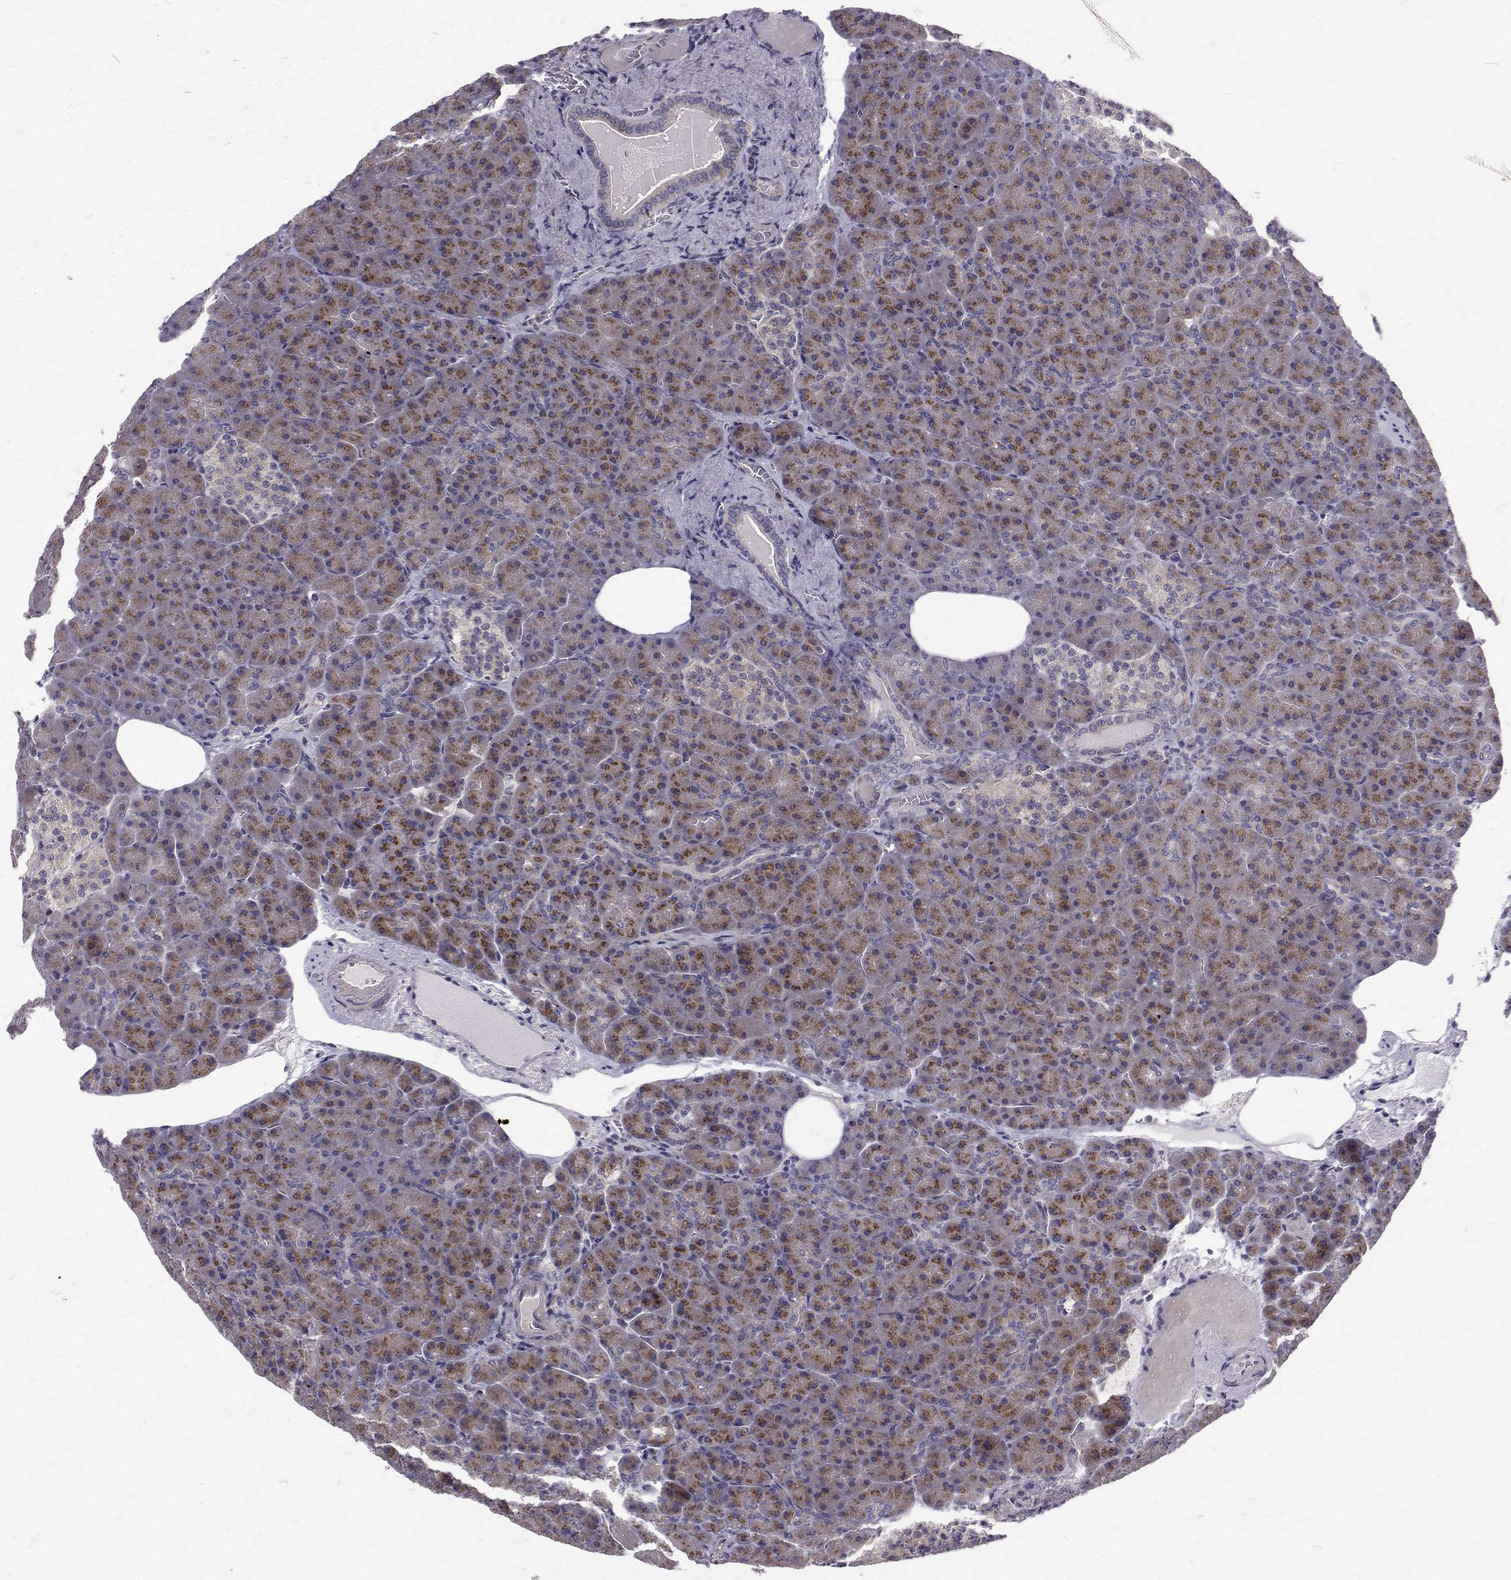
{"staining": {"intensity": "moderate", "quantity": "25%-75%", "location": "cytoplasmic/membranous"}, "tissue": "pancreas", "cell_type": "Exocrine glandular cells", "image_type": "normal", "snomed": [{"axis": "morphology", "description": "Normal tissue, NOS"}, {"axis": "topography", "description": "Pancreas"}], "caption": "Brown immunohistochemical staining in unremarkable human pancreas demonstrates moderate cytoplasmic/membranous expression in about 25%-75% of exocrine glandular cells.", "gene": "ARFGAP1", "patient": {"sex": "female", "age": 74}}